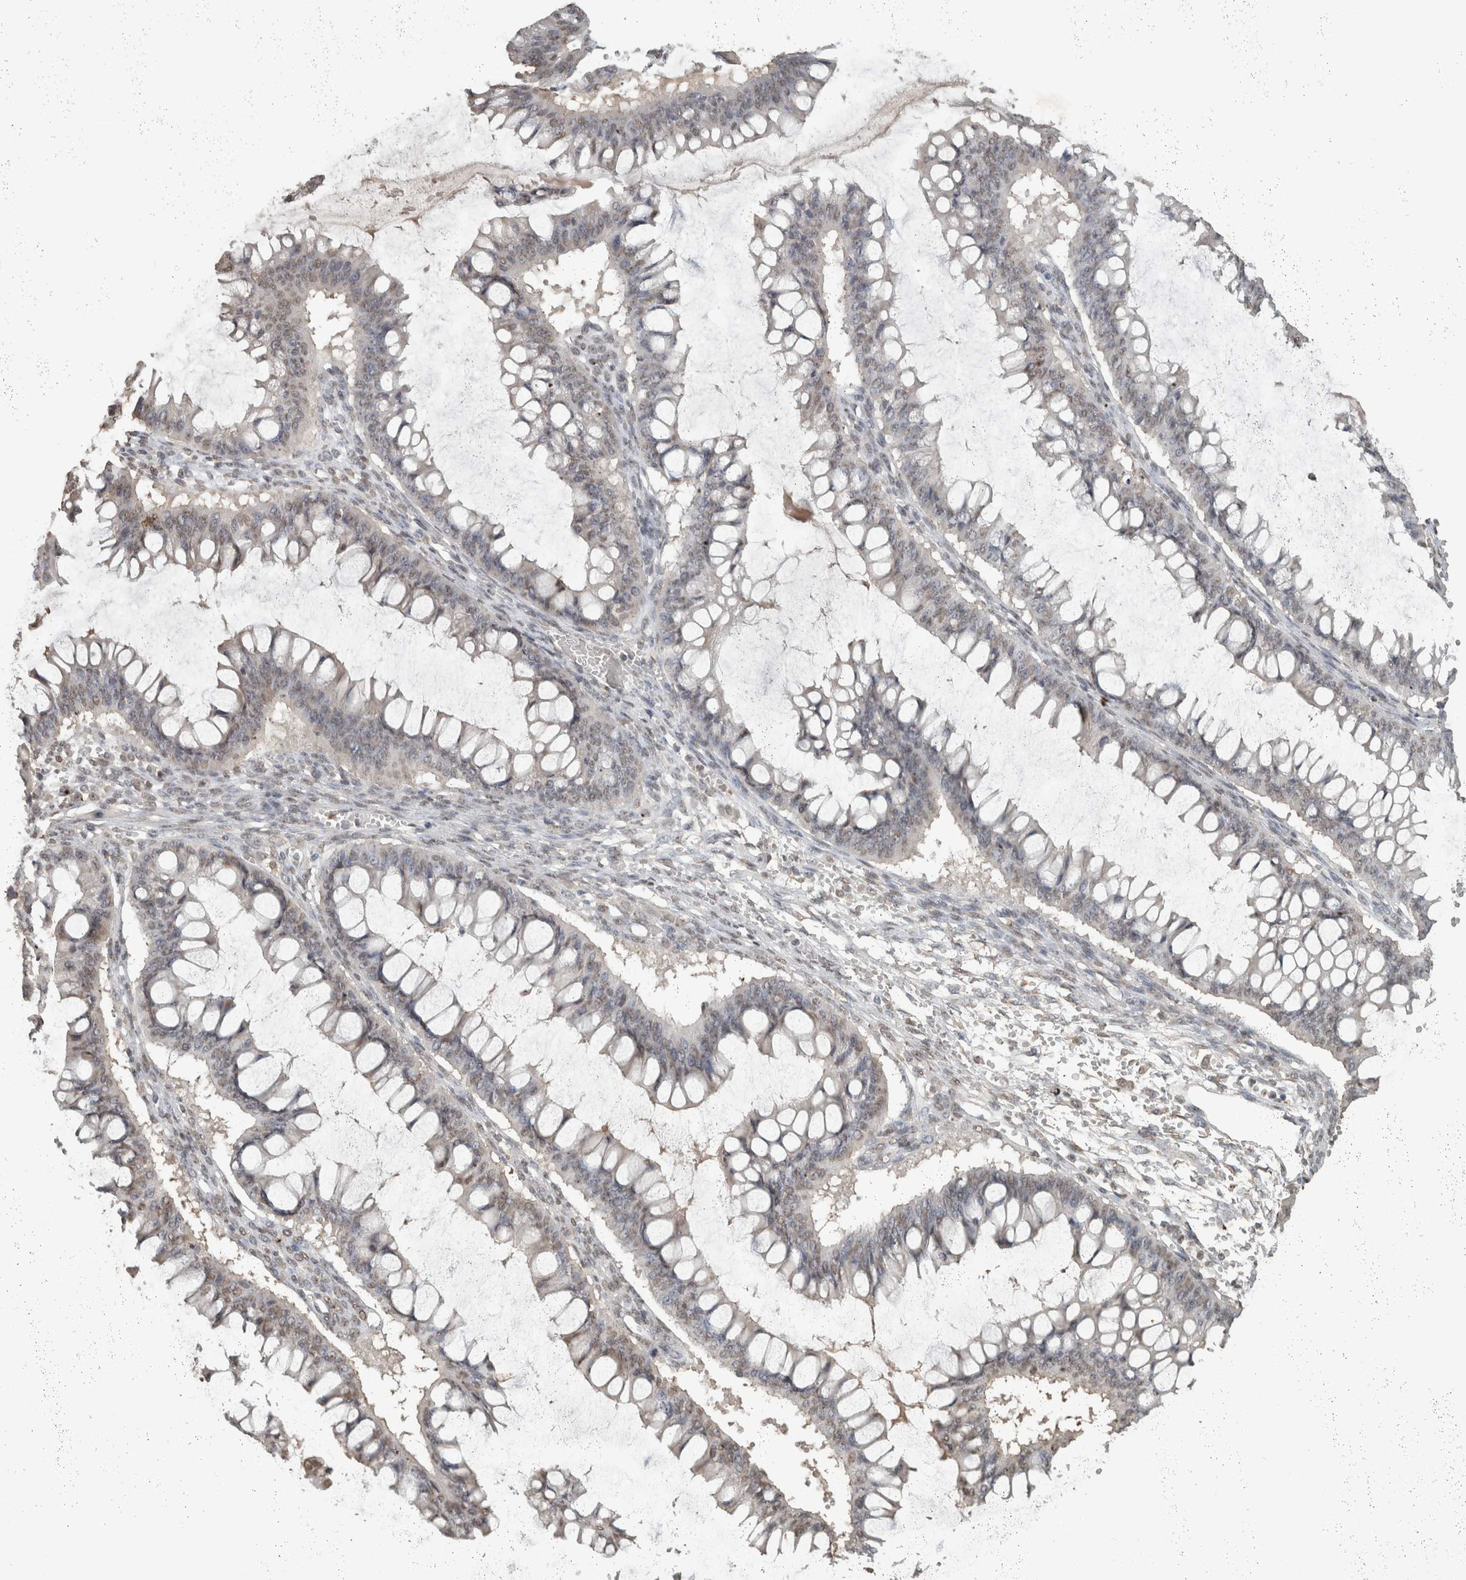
{"staining": {"intensity": "weak", "quantity": ">75%", "location": "nuclear"}, "tissue": "ovarian cancer", "cell_type": "Tumor cells", "image_type": "cancer", "snomed": [{"axis": "morphology", "description": "Cystadenocarcinoma, mucinous, NOS"}, {"axis": "topography", "description": "Ovary"}], "caption": "Protein staining reveals weak nuclear positivity in about >75% of tumor cells in ovarian cancer (mucinous cystadenocarcinoma).", "gene": "HAND2", "patient": {"sex": "female", "age": 73}}